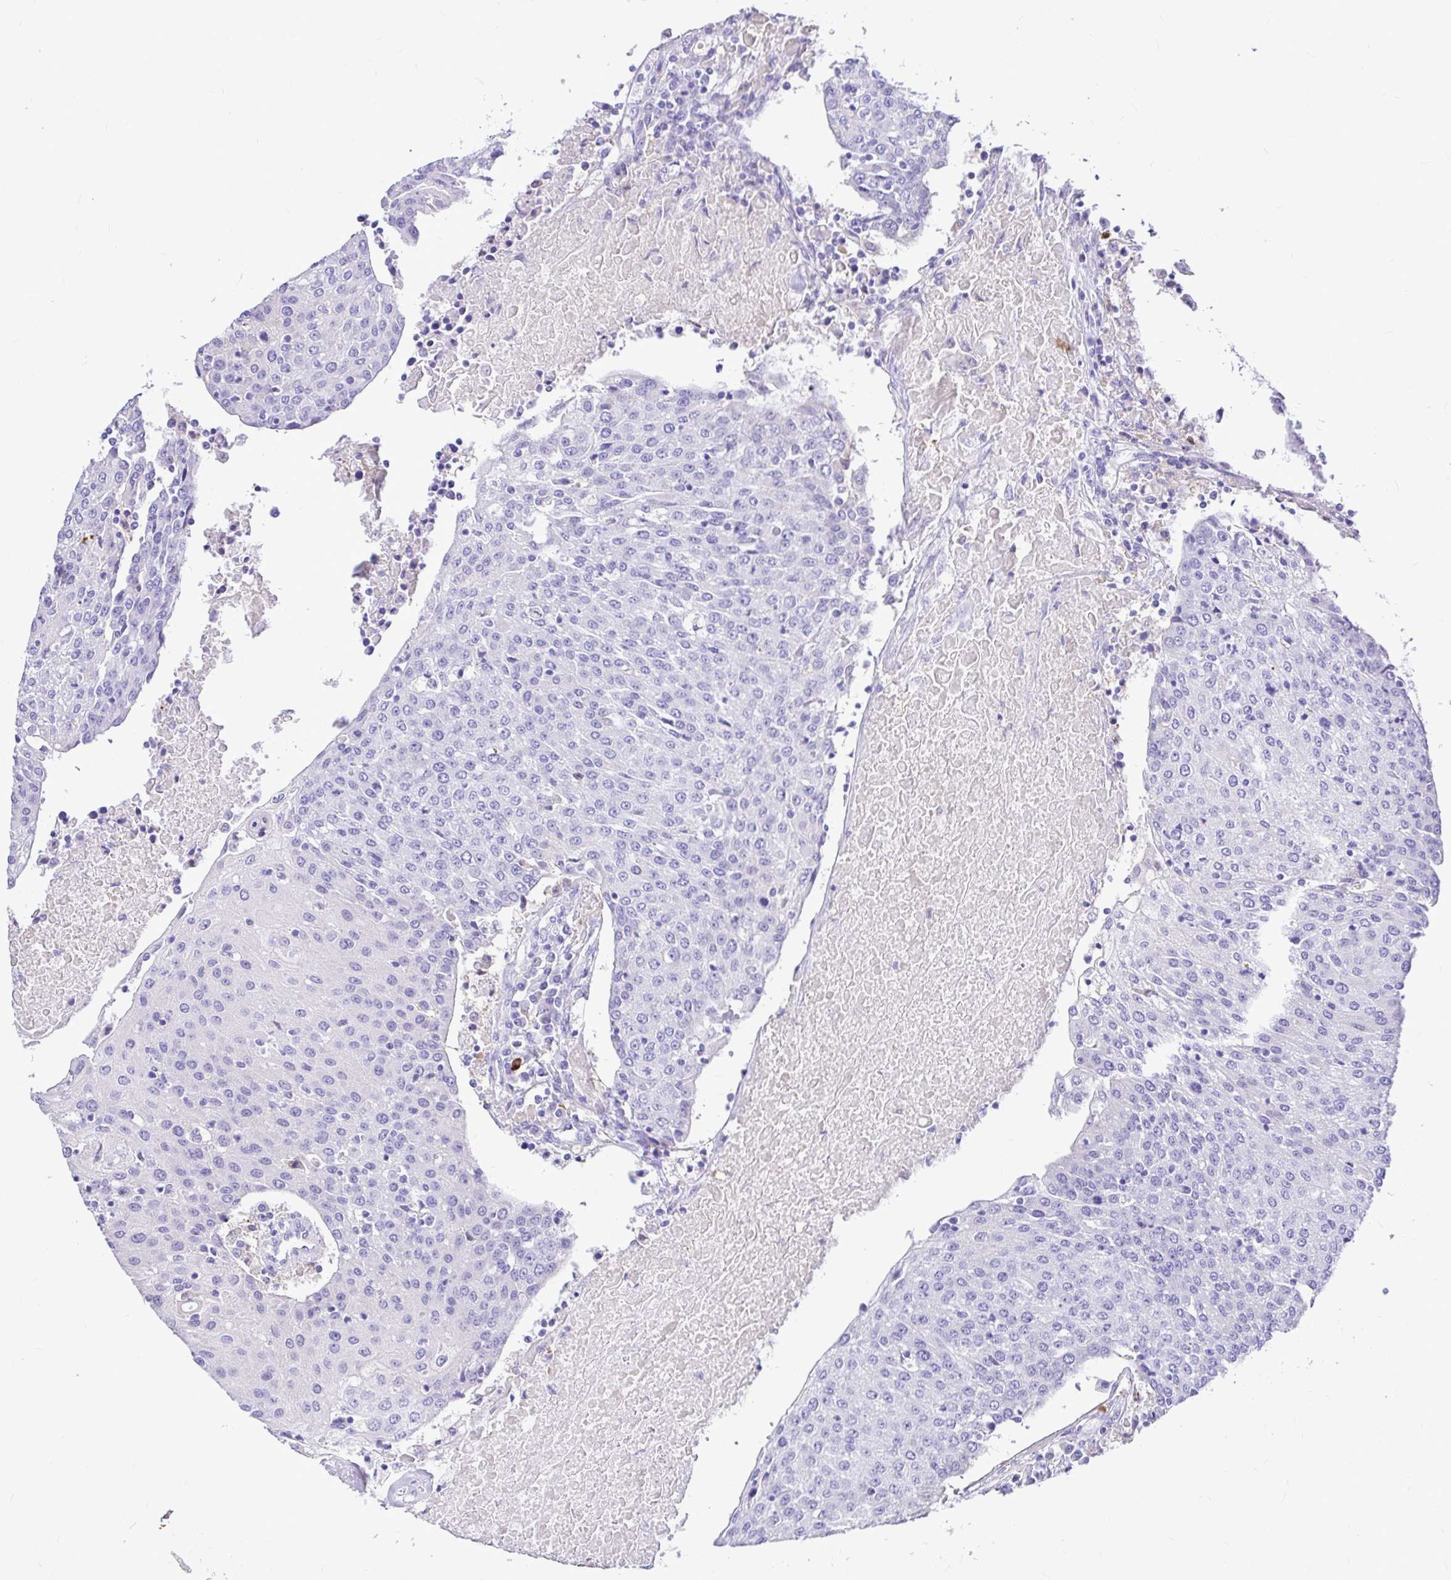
{"staining": {"intensity": "negative", "quantity": "none", "location": "none"}, "tissue": "urothelial cancer", "cell_type": "Tumor cells", "image_type": "cancer", "snomed": [{"axis": "morphology", "description": "Urothelial carcinoma, High grade"}, {"axis": "topography", "description": "Urinary bladder"}], "caption": "High-grade urothelial carcinoma was stained to show a protein in brown. There is no significant staining in tumor cells. Nuclei are stained in blue.", "gene": "CLEC1B", "patient": {"sex": "female", "age": 85}}